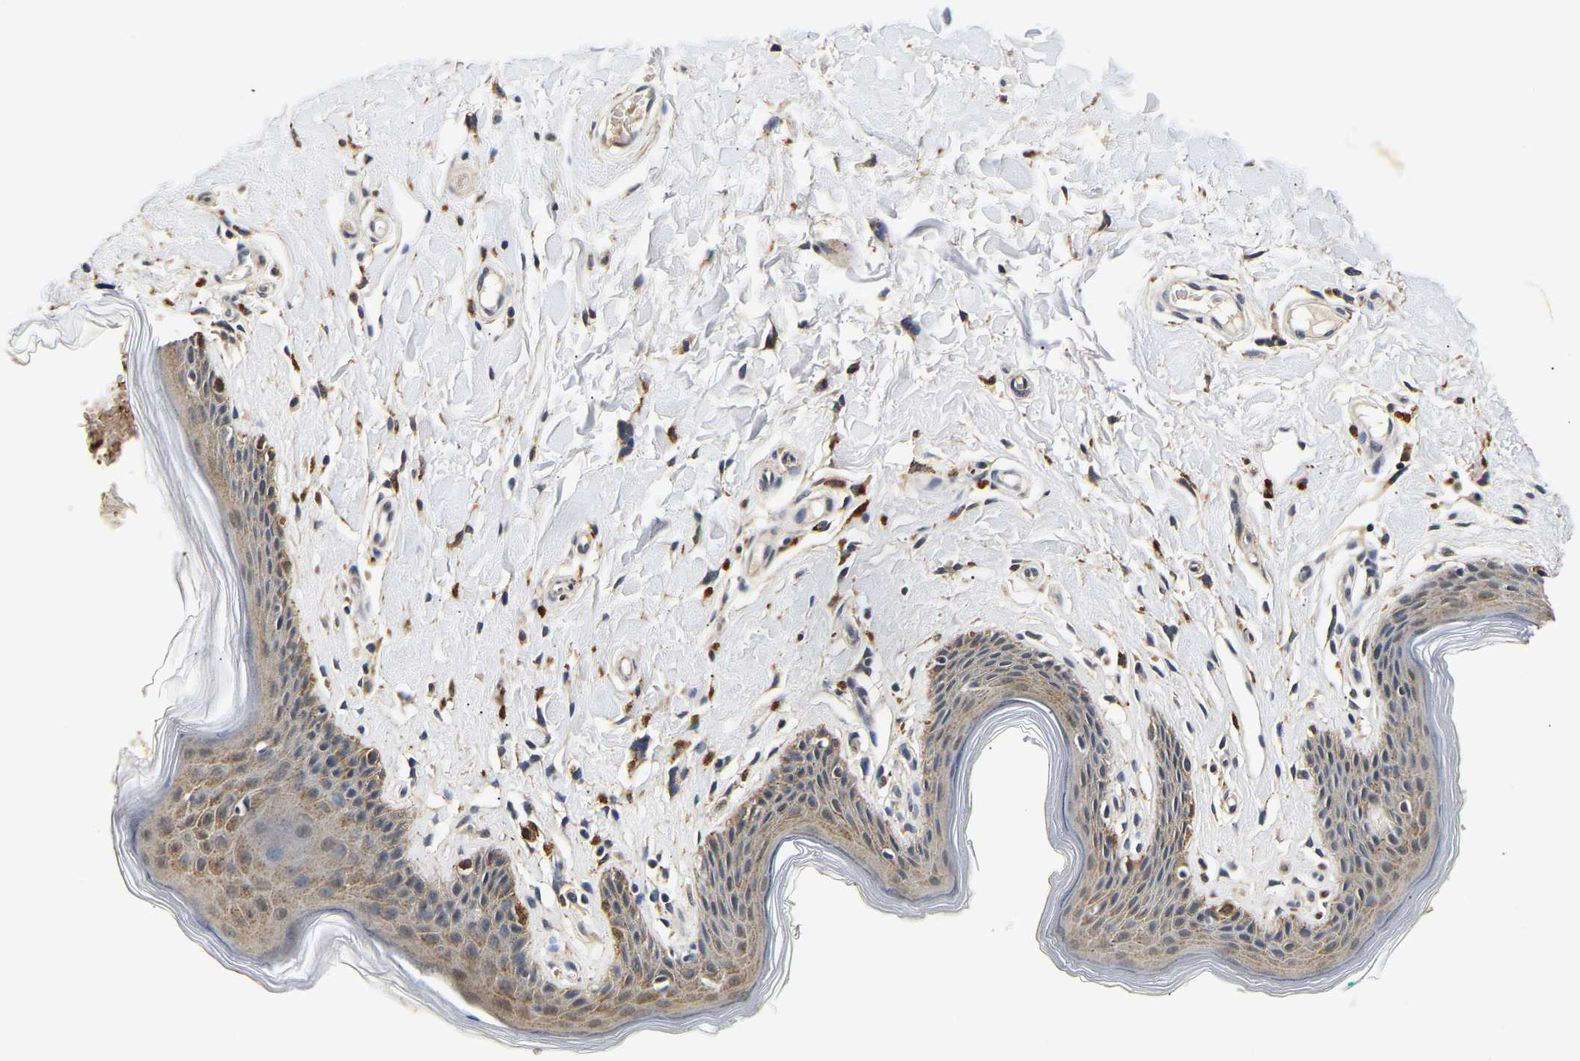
{"staining": {"intensity": "moderate", "quantity": "25%-75%", "location": "cytoplasmic/membranous,nuclear"}, "tissue": "skin", "cell_type": "Epidermal cells", "image_type": "normal", "snomed": [{"axis": "morphology", "description": "Normal tissue, NOS"}, {"axis": "topography", "description": "Vulva"}], "caption": "The immunohistochemical stain shows moderate cytoplasmic/membranous,nuclear expression in epidermal cells of normal skin.", "gene": "SMU1", "patient": {"sex": "female", "age": 66}}